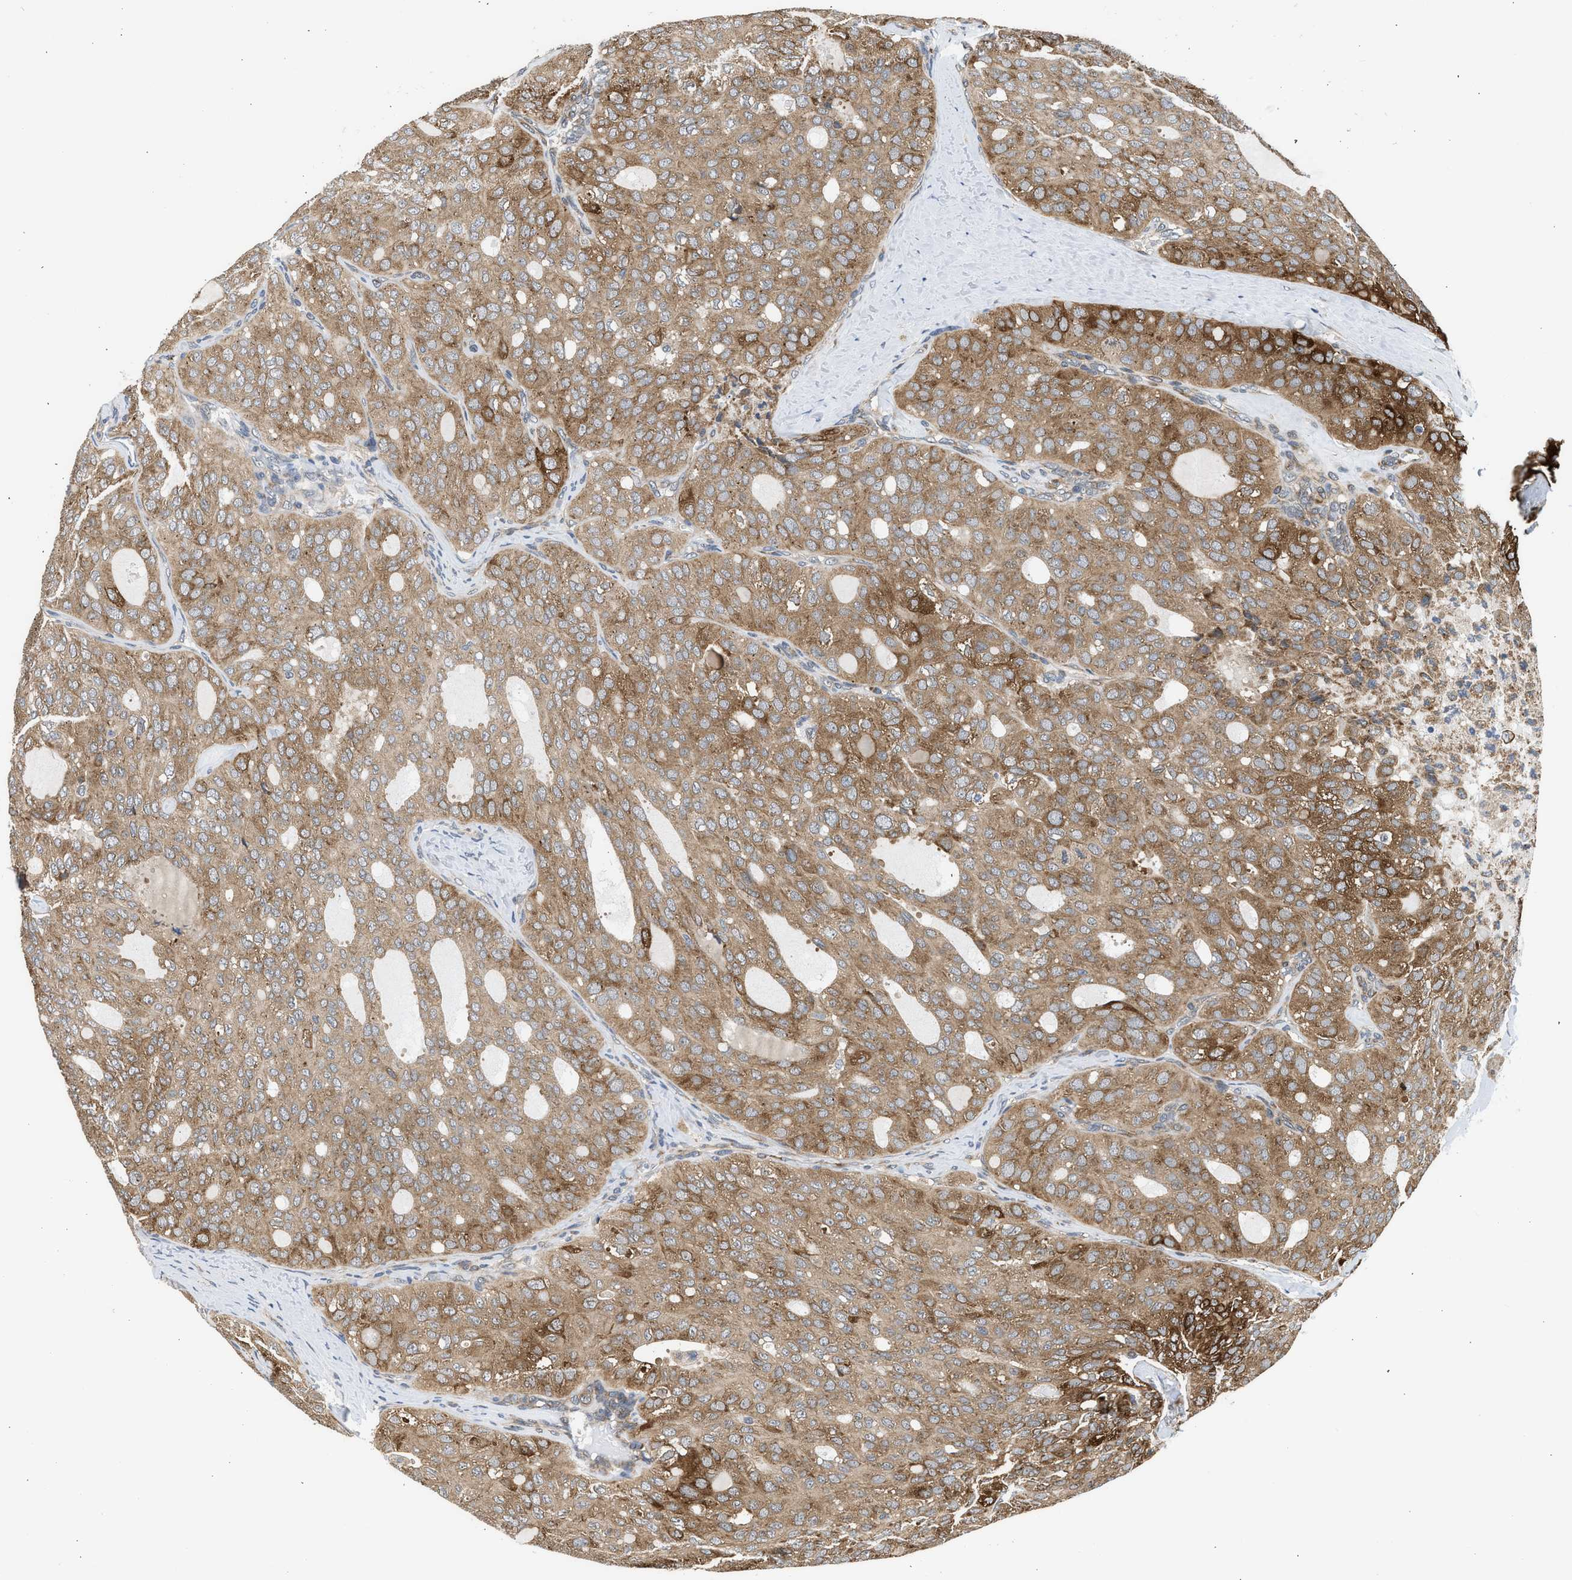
{"staining": {"intensity": "moderate", "quantity": ">75%", "location": "cytoplasmic/membranous"}, "tissue": "thyroid cancer", "cell_type": "Tumor cells", "image_type": "cancer", "snomed": [{"axis": "morphology", "description": "Follicular adenoma carcinoma, NOS"}, {"axis": "topography", "description": "Thyroid gland"}], "caption": "Brown immunohistochemical staining in follicular adenoma carcinoma (thyroid) shows moderate cytoplasmic/membranous positivity in approximately >75% of tumor cells. (brown staining indicates protein expression, while blue staining denotes nuclei).", "gene": "POLG2", "patient": {"sex": "male", "age": 75}}